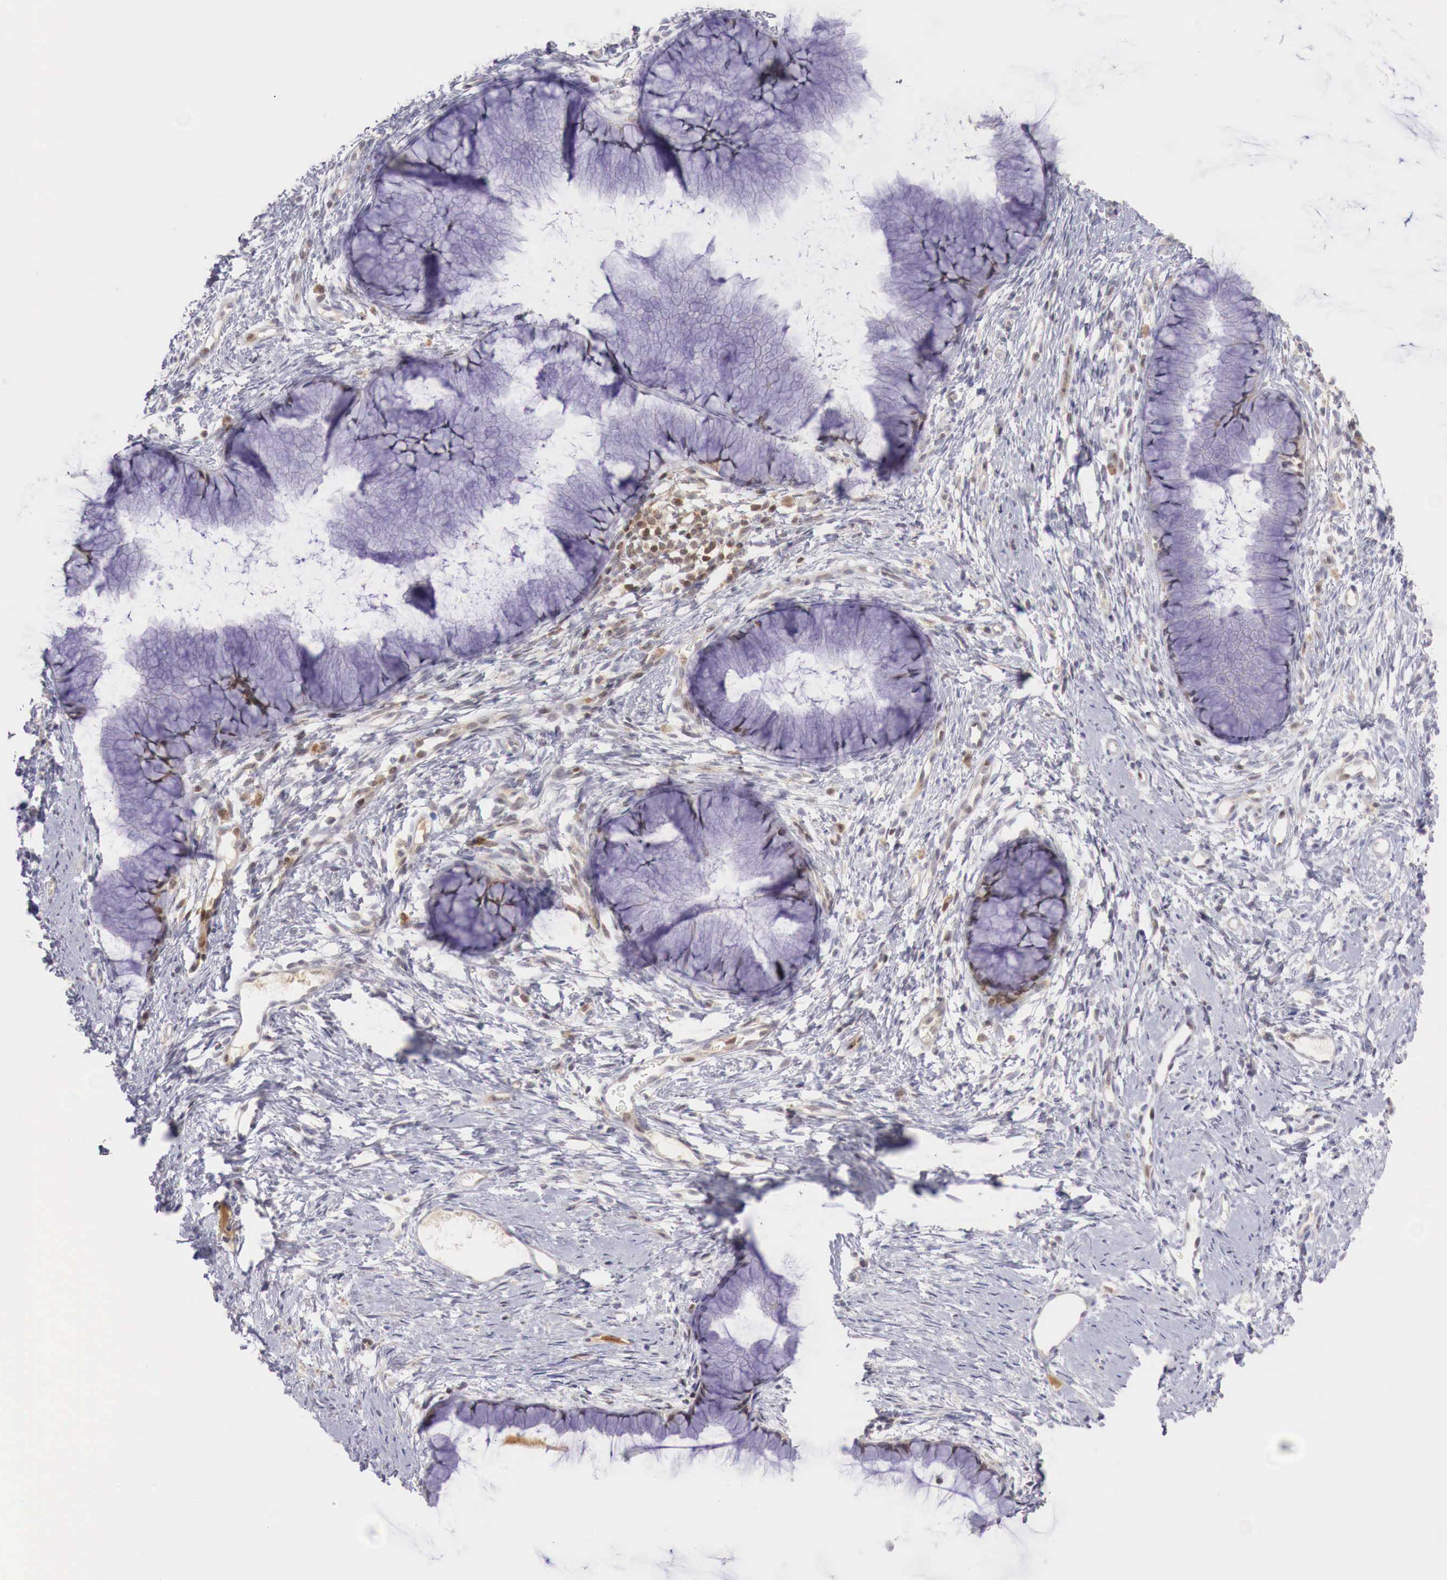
{"staining": {"intensity": "negative", "quantity": "none", "location": "none"}, "tissue": "cervix", "cell_type": "Glandular cells", "image_type": "normal", "snomed": [{"axis": "morphology", "description": "Normal tissue, NOS"}, {"axis": "topography", "description": "Cervix"}], "caption": "High magnification brightfield microscopy of benign cervix stained with DAB (brown) and counterstained with hematoxylin (blue): glandular cells show no significant positivity. (DAB (3,3'-diaminobenzidine) IHC, high magnification).", "gene": "CLCN5", "patient": {"sex": "female", "age": 82}}